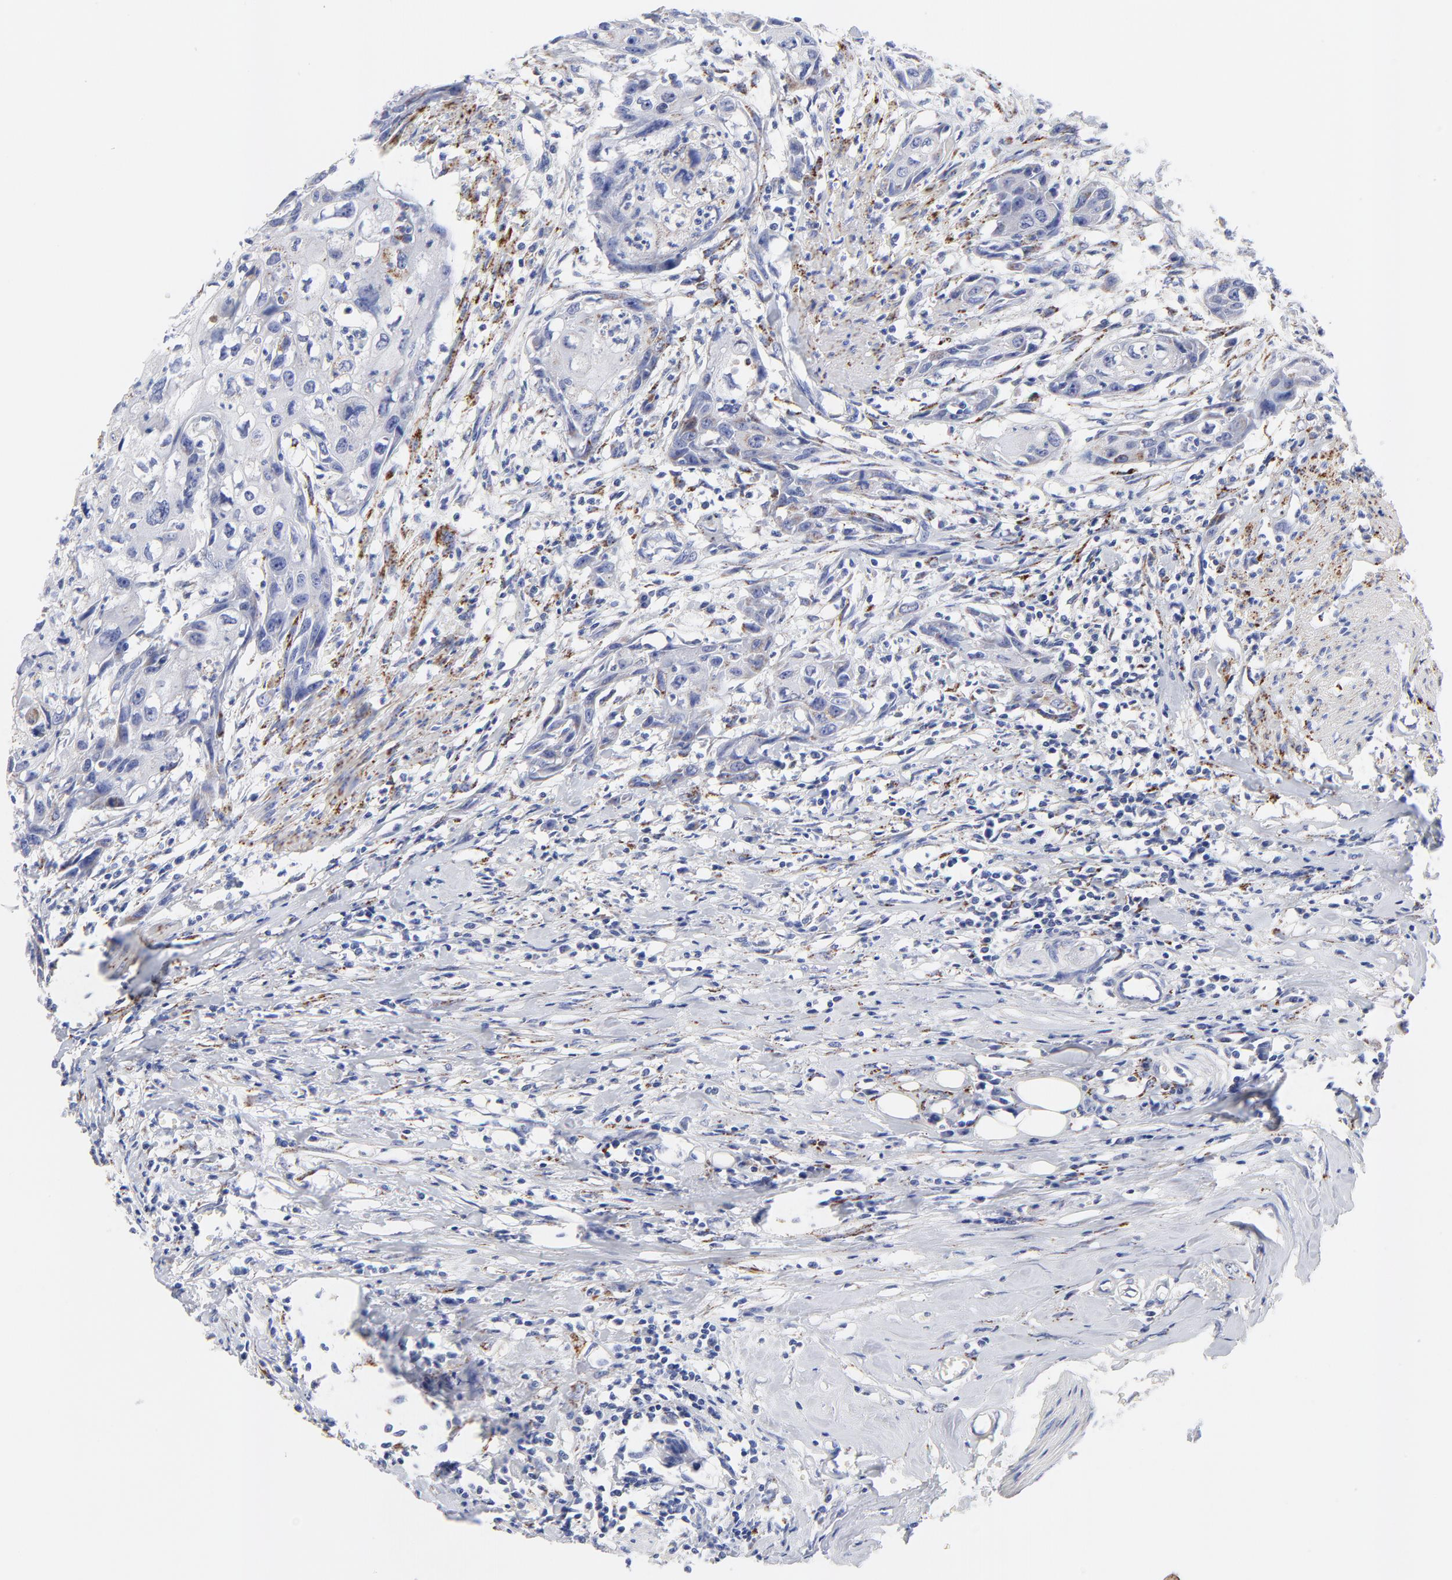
{"staining": {"intensity": "moderate", "quantity": "<25%", "location": "cytoplasmic/membranous"}, "tissue": "urothelial cancer", "cell_type": "Tumor cells", "image_type": "cancer", "snomed": [{"axis": "morphology", "description": "Urothelial carcinoma, High grade"}, {"axis": "topography", "description": "Urinary bladder"}], "caption": "DAB (3,3'-diaminobenzidine) immunohistochemical staining of urothelial carcinoma (high-grade) reveals moderate cytoplasmic/membranous protein staining in about <25% of tumor cells.", "gene": "FBXO10", "patient": {"sex": "male", "age": 54}}